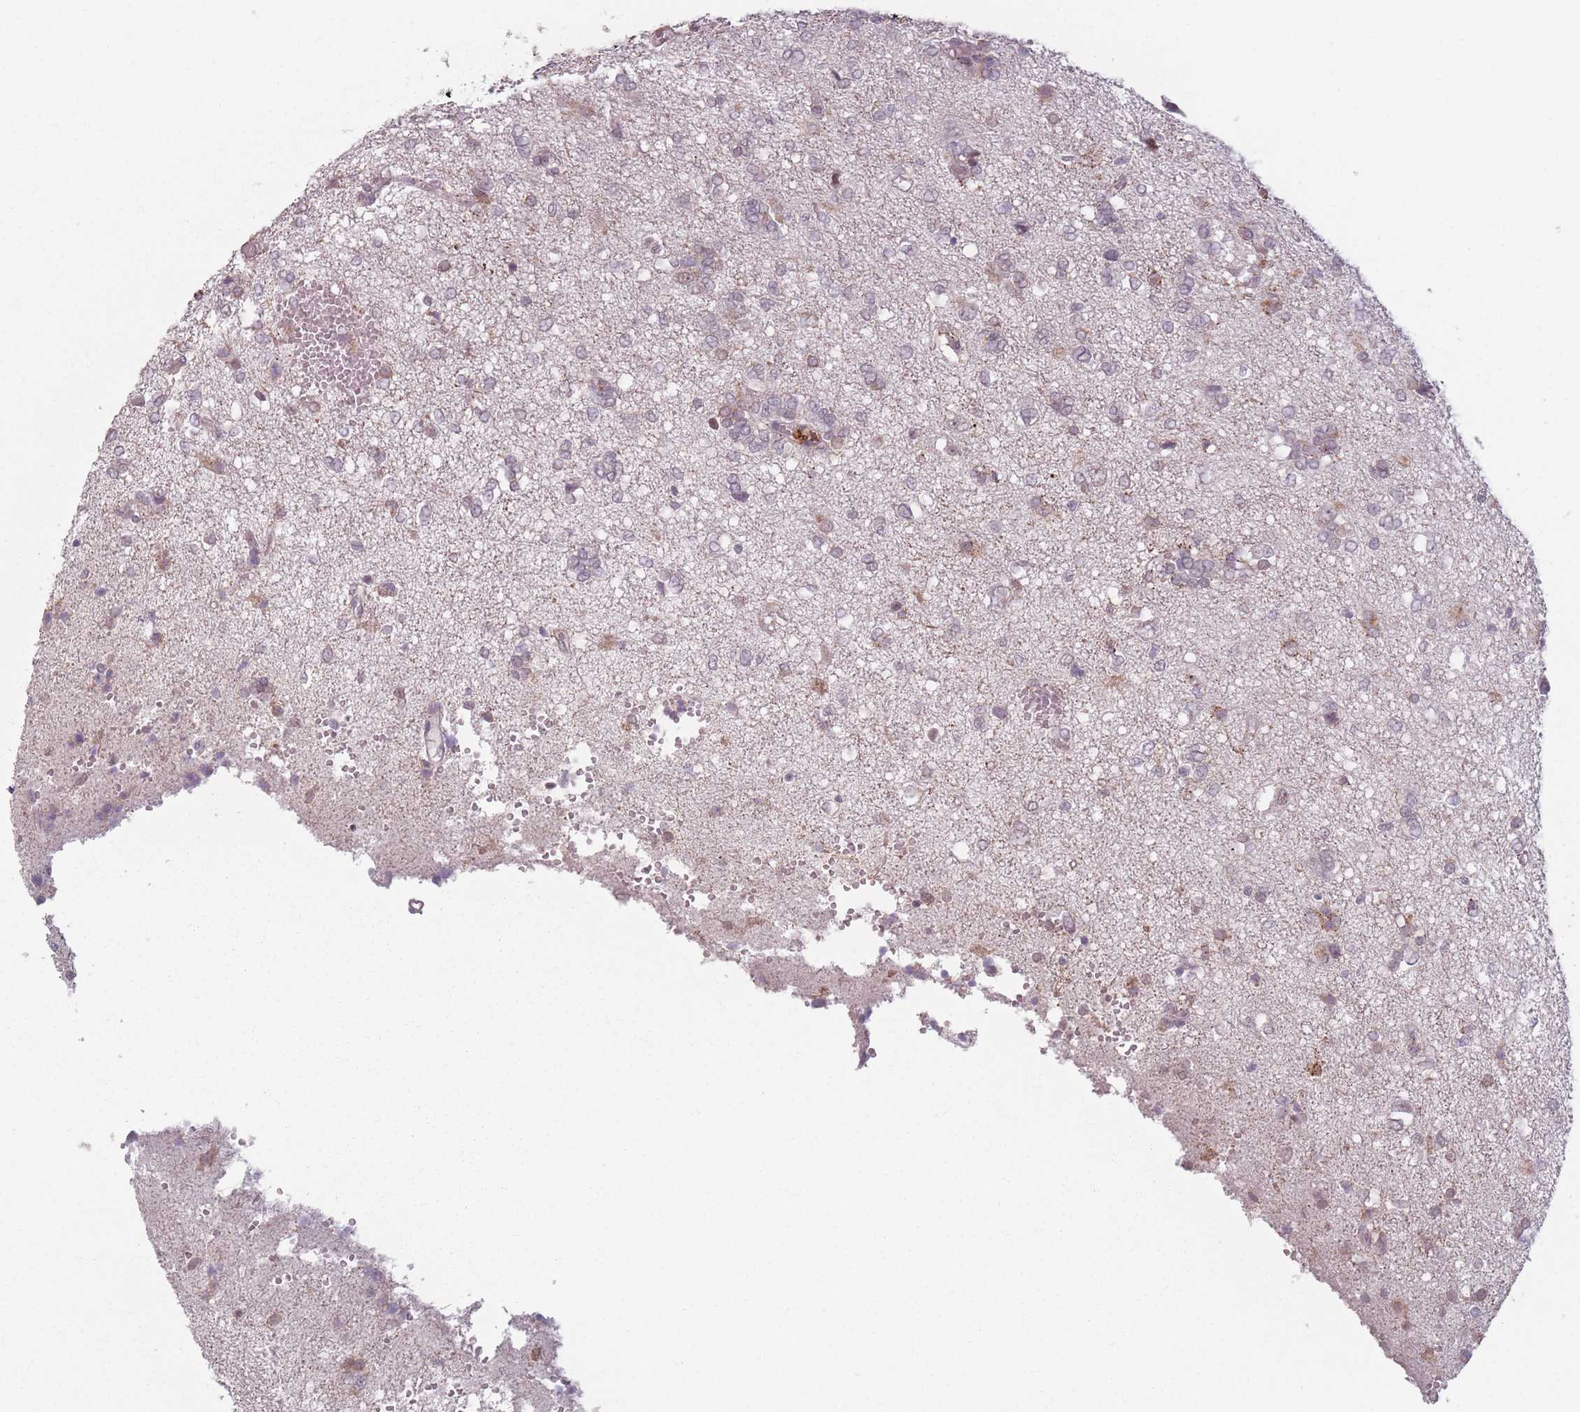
{"staining": {"intensity": "weak", "quantity": "25%-75%", "location": "cytoplasmic/membranous"}, "tissue": "glioma", "cell_type": "Tumor cells", "image_type": "cancer", "snomed": [{"axis": "morphology", "description": "Glioma, malignant, High grade"}, {"axis": "topography", "description": "Brain"}], "caption": "A low amount of weak cytoplasmic/membranous expression is seen in approximately 25%-75% of tumor cells in malignant high-grade glioma tissue. The staining is performed using DAB (3,3'-diaminobenzidine) brown chromogen to label protein expression. The nuclei are counter-stained blue using hematoxylin.", "gene": "OR10C1", "patient": {"sex": "female", "age": 59}}